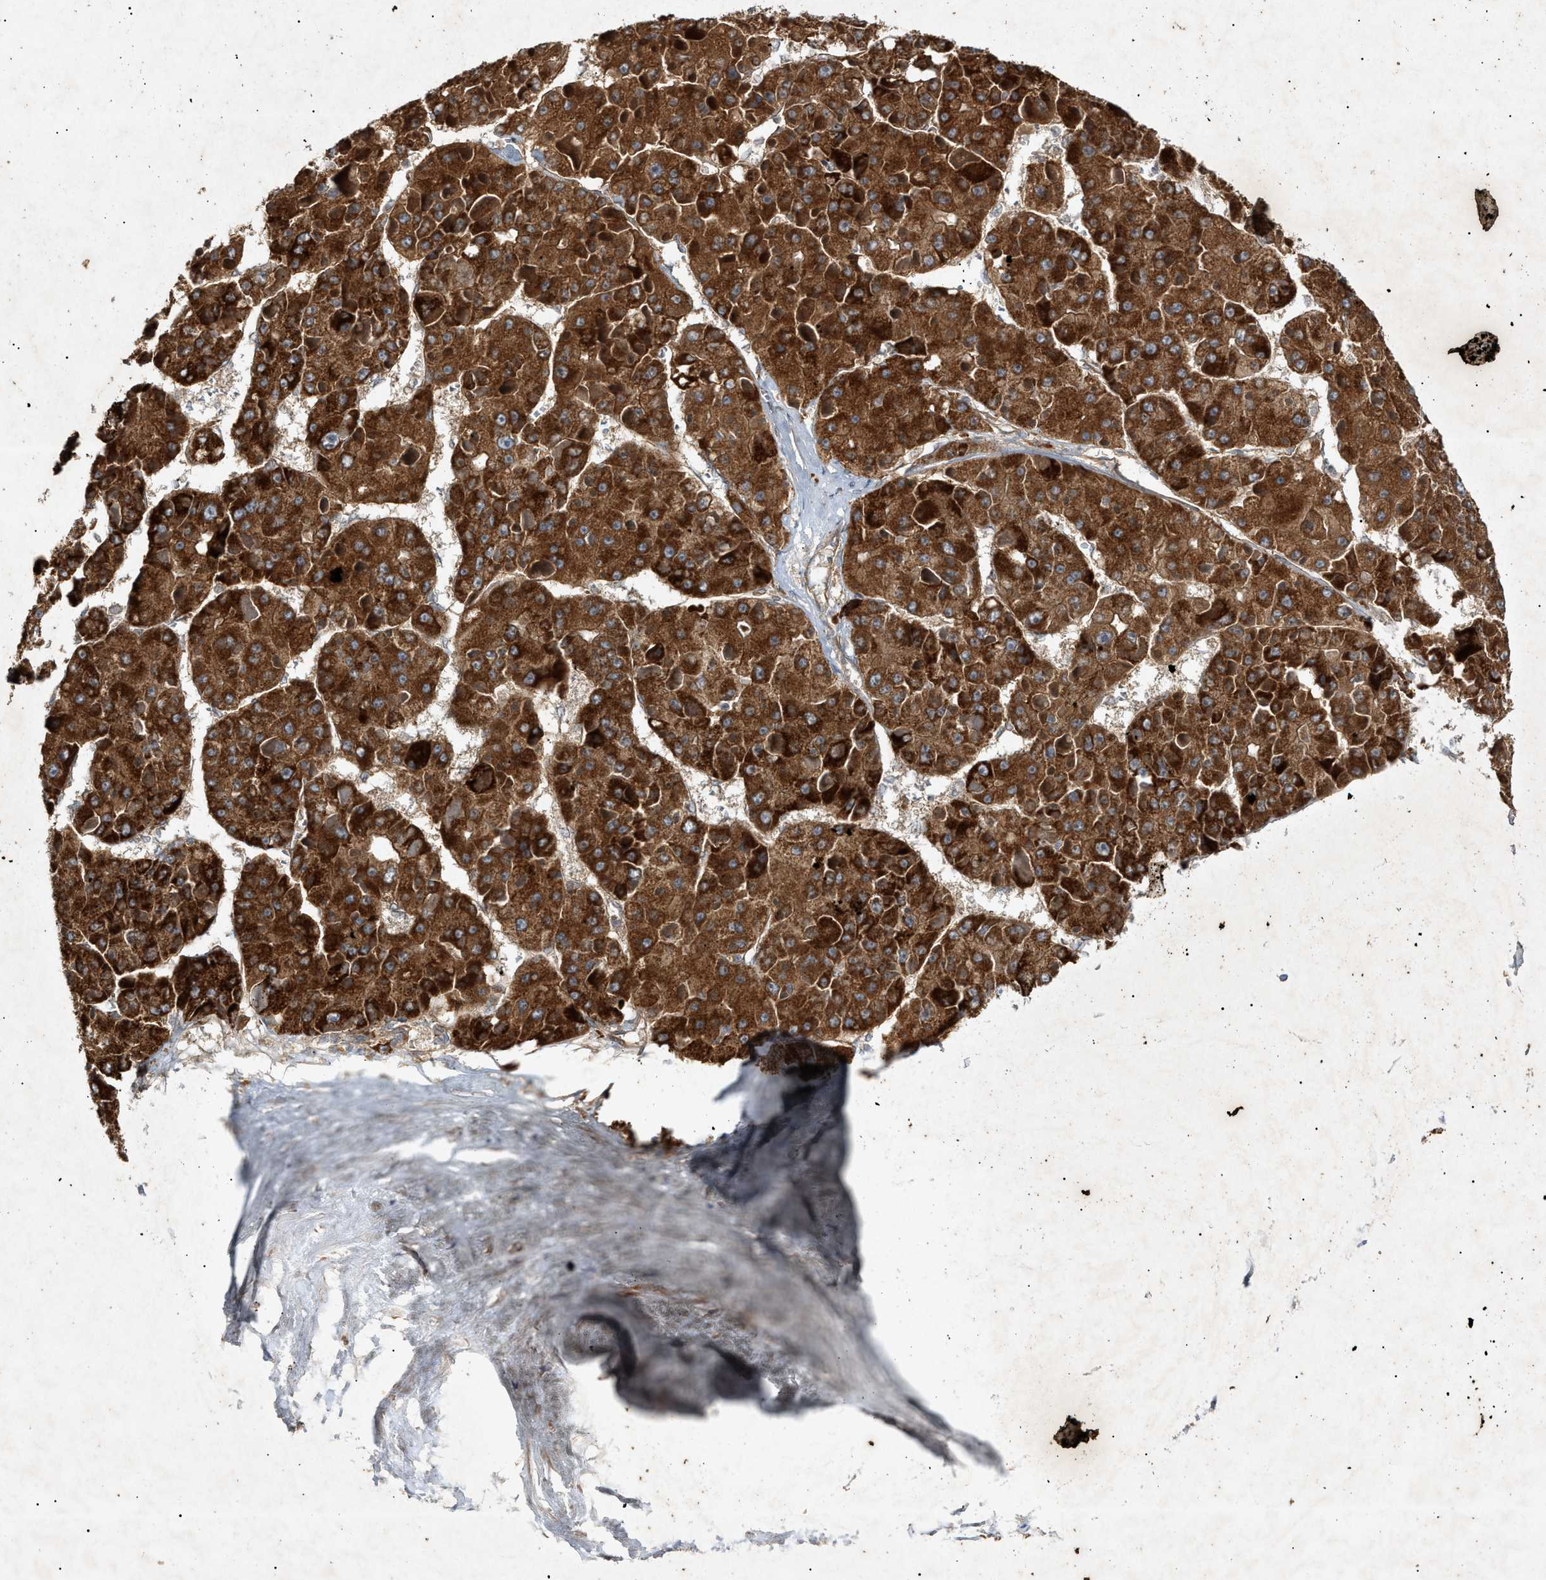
{"staining": {"intensity": "strong", "quantity": ">75%", "location": "cytoplasmic/membranous"}, "tissue": "liver cancer", "cell_type": "Tumor cells", "image_type": "cancer", "snomed": [{"axis": "morphology", "description": "Carcinoma, Hepatocellular, NOS"}, {"axis": "topography", "description": "Liver"}], "caption": "Liver cancer stained with DAB IHC demonstrates high levels of strong cytoplasmic/membranous expression in about >75% of tumor cells.", "gene": "MTCH1", "patient": {"sex": "female", "age": 73}}